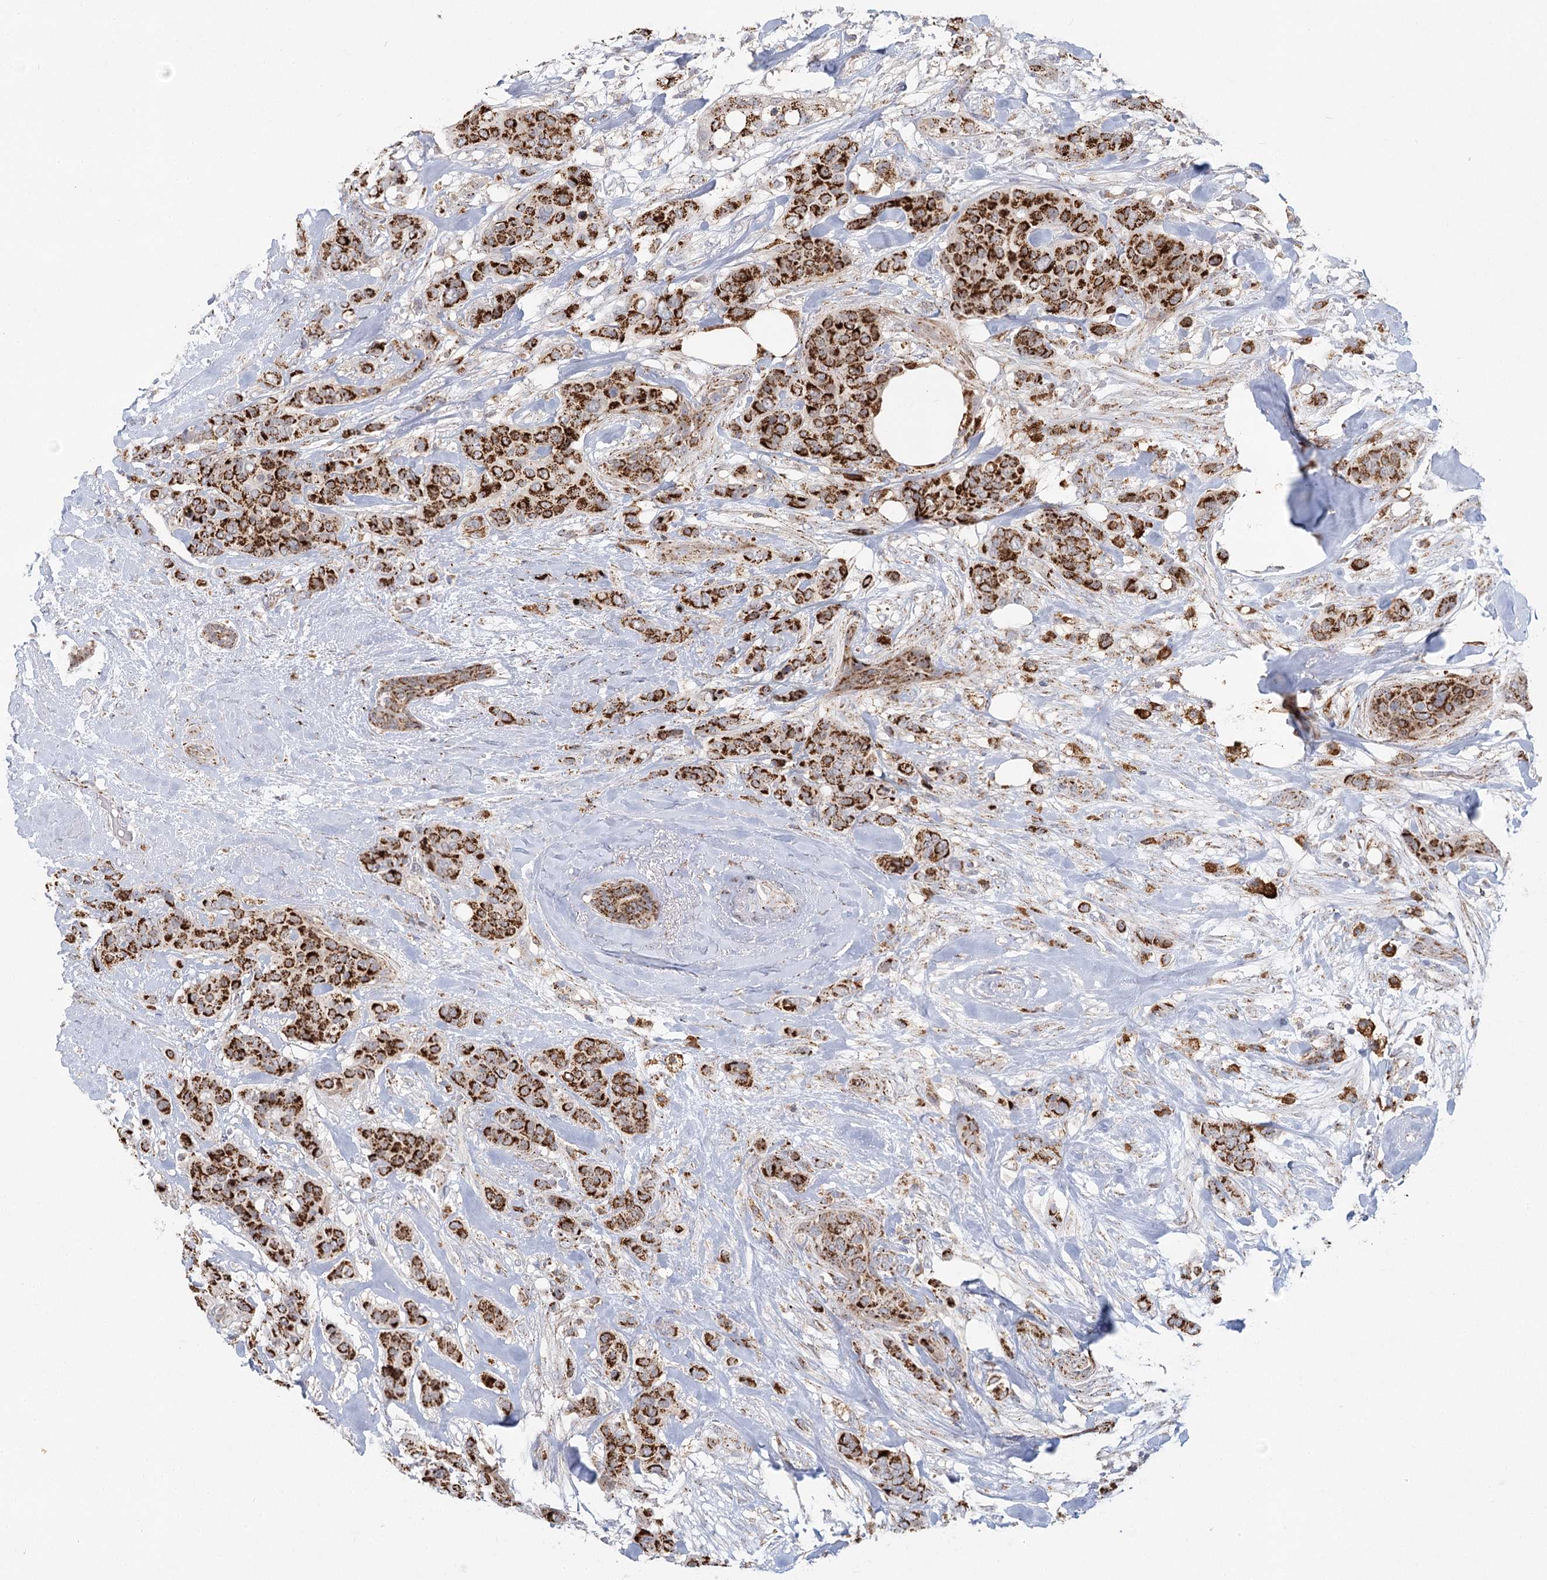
{"staining": {"intensity": "strong", "quantity": ">75%", "location": "cytoplasmic/membranous"}, "tissue": "breast cancer", "cell_type": "Tumor cells", "image_type": "cancer", "snomed": [{"axis": "morphology", "description": "Lobular carcinoma"}, {"axis": "topography", "description": "Breast"}], "caption": "Immunohistochemistry photomicrograph of human breast lobular carcinoma stained for a protein (brown), which demonstrates high levels of strong cytoplasmic/membranous positivity in about >75% of tumor cells.", "gene": "TAS1R1", "patient": {"sex": "female", "age": 51}}